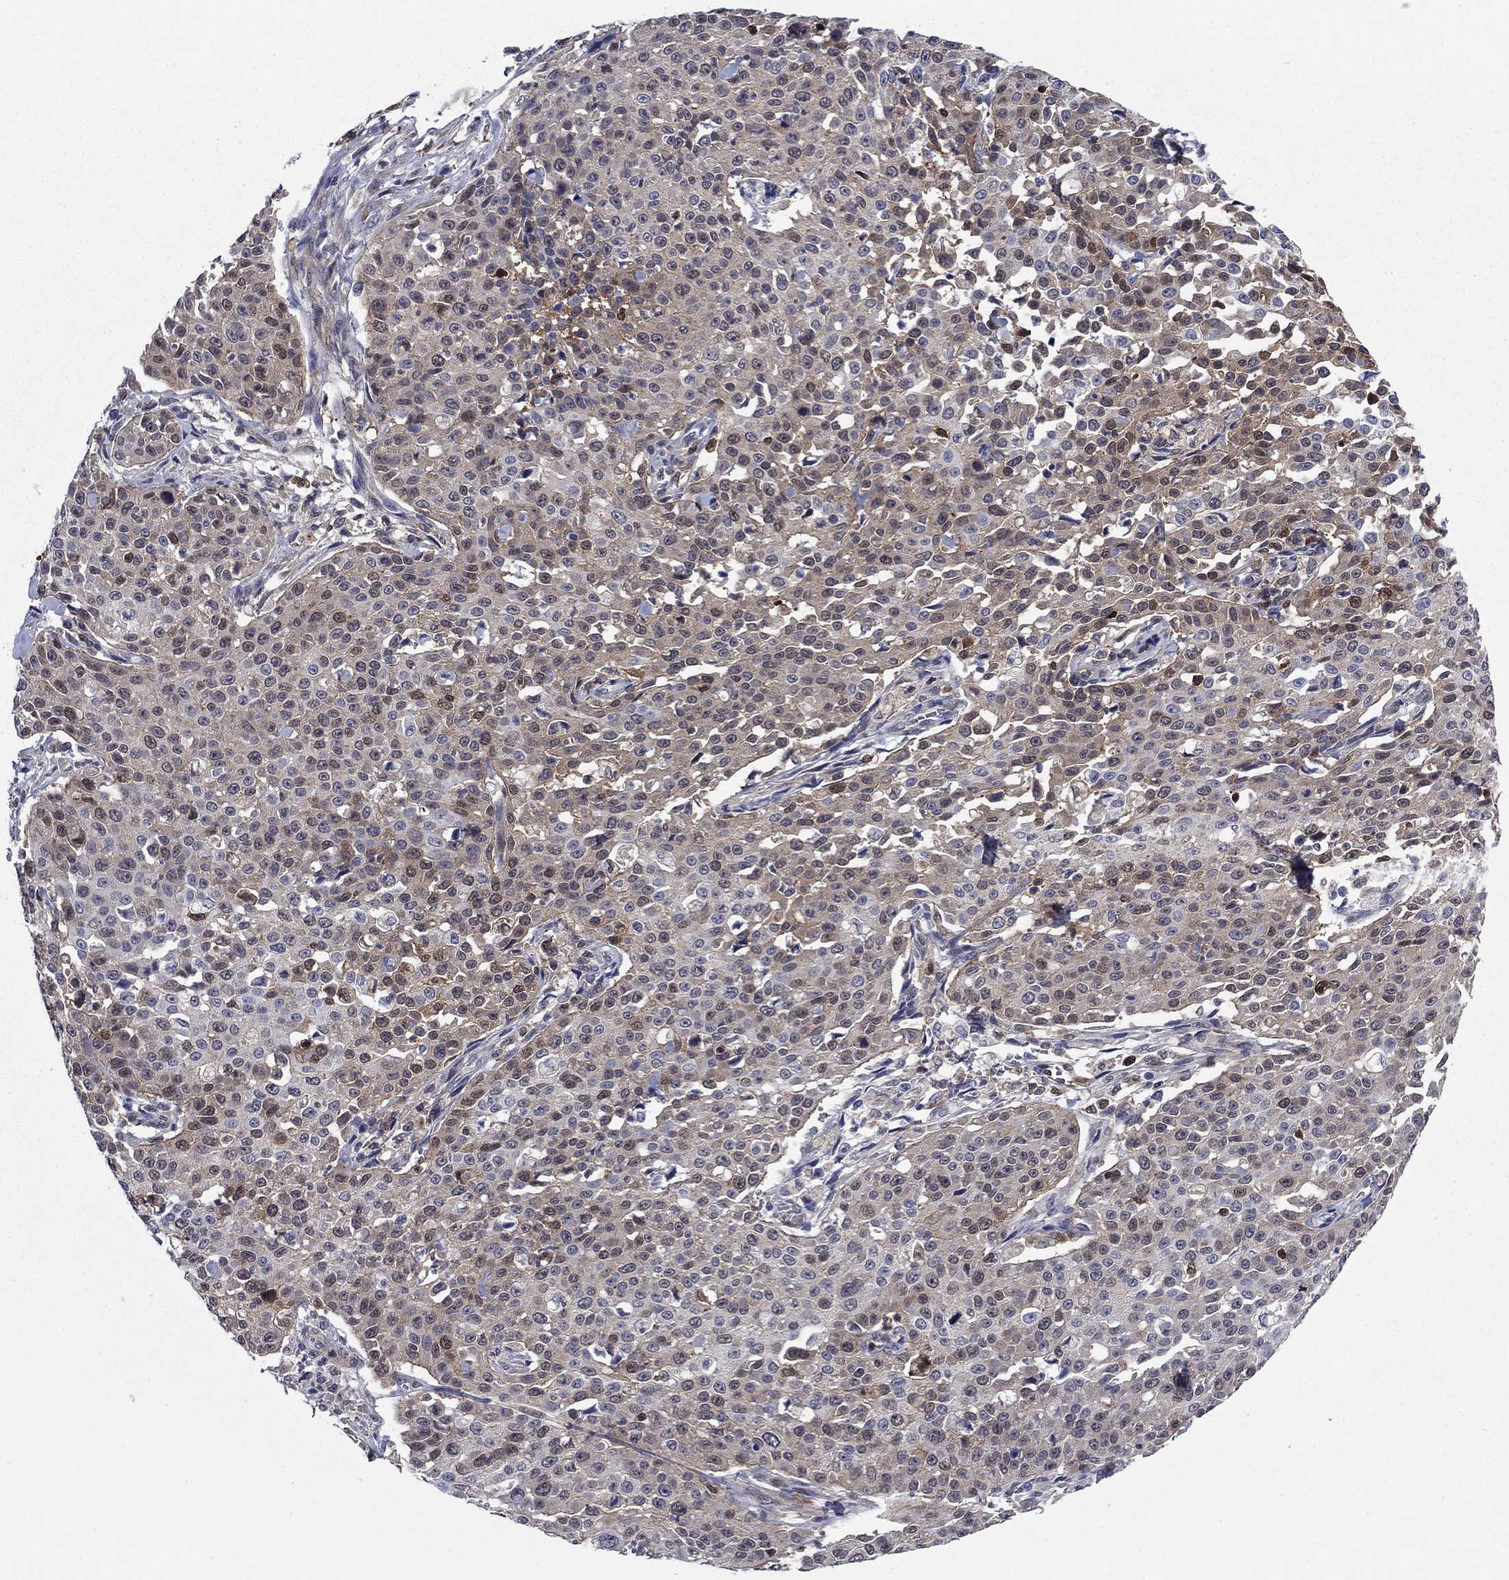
{"staining": {"intensity": "negative", "quantity": "none", "location": "none"}, "tissue": "cervical cancer", "cell_type": "Tumor cells", "image_type": "cancer", "snomed": [{"axis": "morphology", "description": "Squamous cell carcinoma, NOS"}, {"axis": "topography", "description": "Cervix"}], "caption": "Immunohistochemistry (IHC) micrograph of neoplastic tissue: human cervical squamous cell carcinoma stained with DAB reveals no significant protein positivity in tumor cells. (Immunohistochemistry (IHC), brightfield microscopy, high magnification).", "gene": "STMN1", "patient": {"sex": "female", "age": 26}}